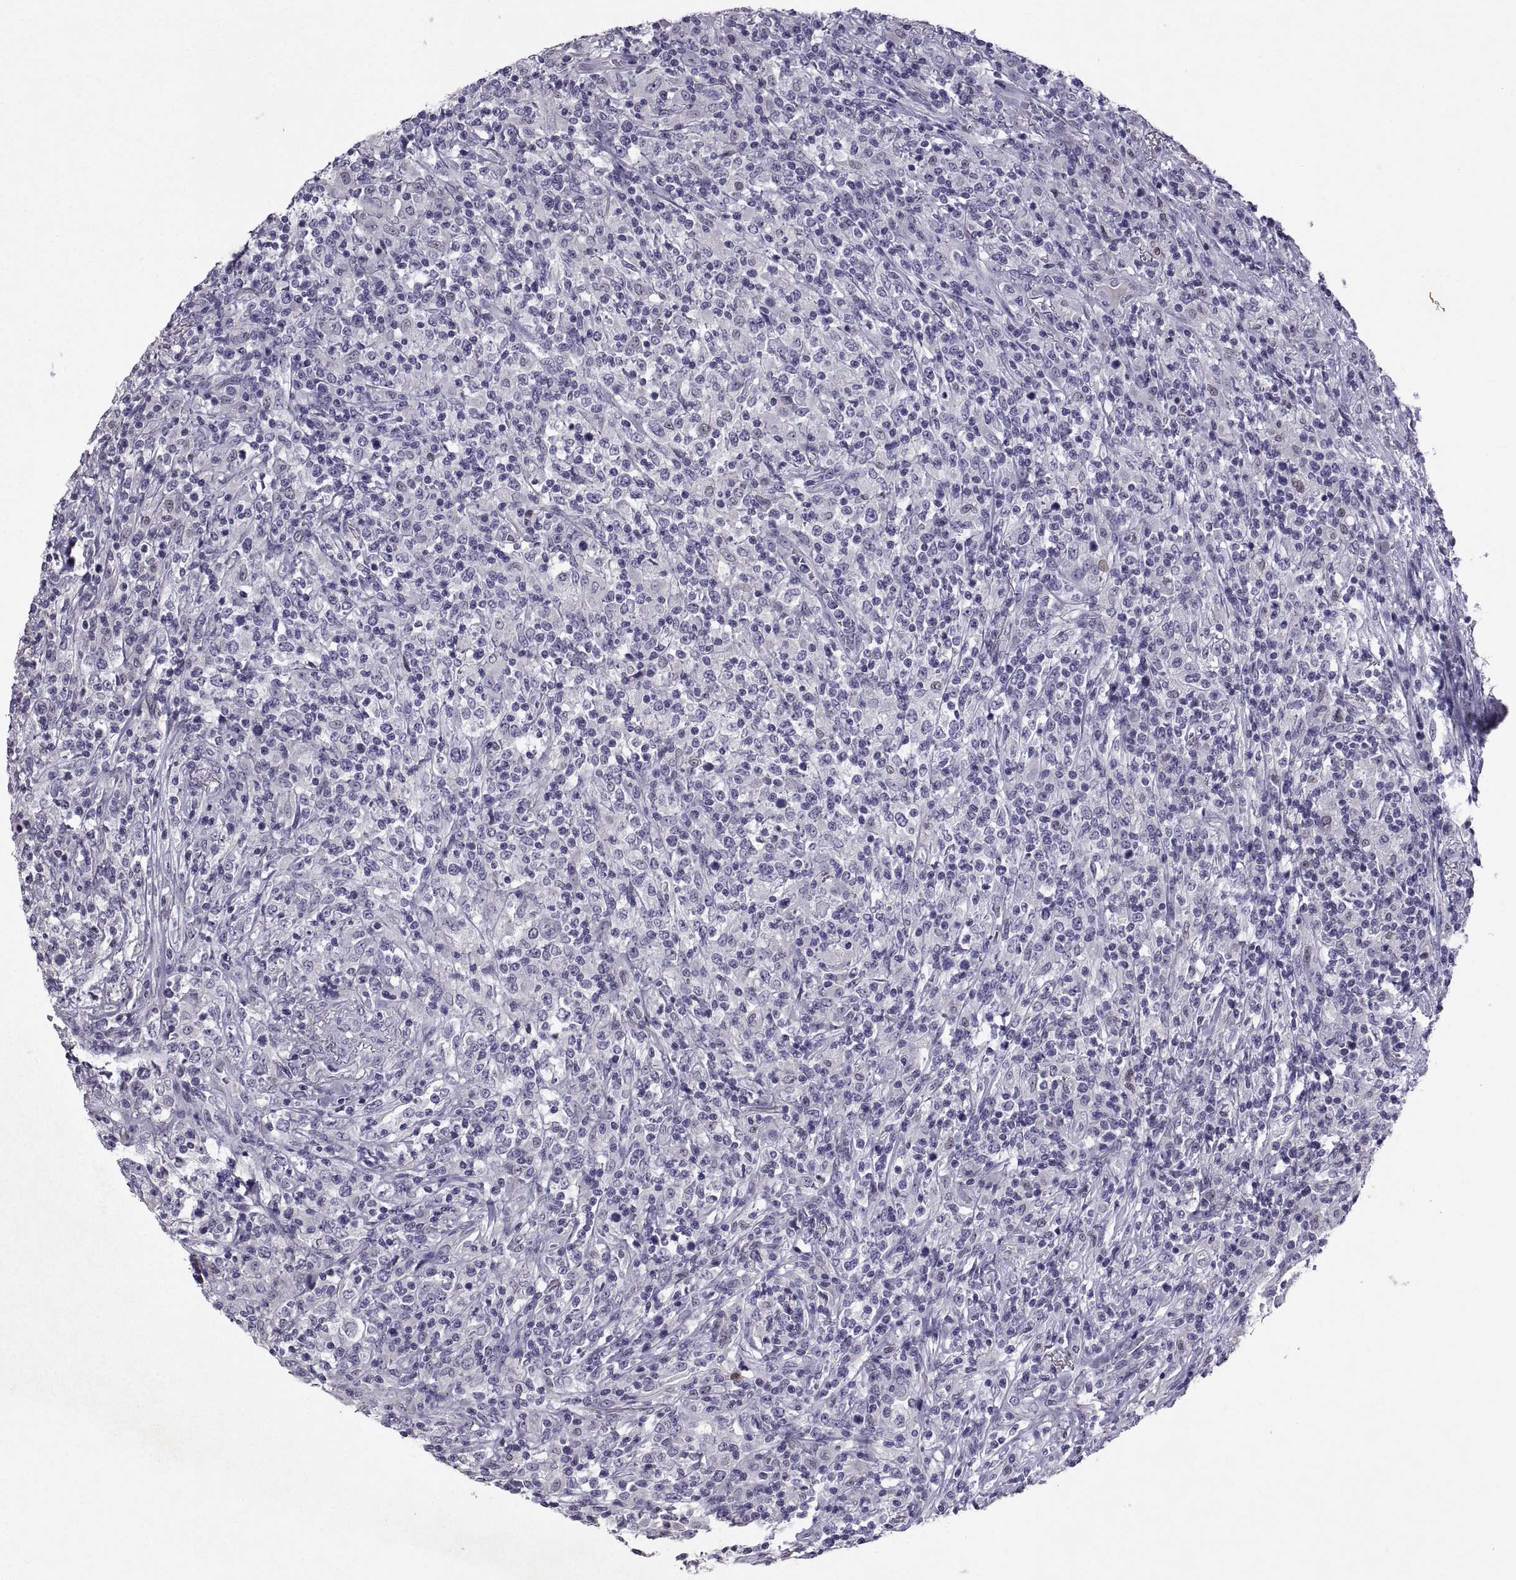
{"staining": {"intensity": "negative", "quantity": "none", "location": "none"}, "tissue": "lymphoma", "cell_type": "Tumor cells", "image_type": "cancer", "snomed": [{"axis": "morphology", "description": "Malignant lymphoma, non-Hodgkin's type, High grade"}, {"axis": "topography", "description": "Lung"}], "caption": "This is an immunohistochemistry (IHC) image of lymphoma. There is no positivity in tumor cells.", "gene": "SOX21", "patient": {"sex": "male", "age": 79}}